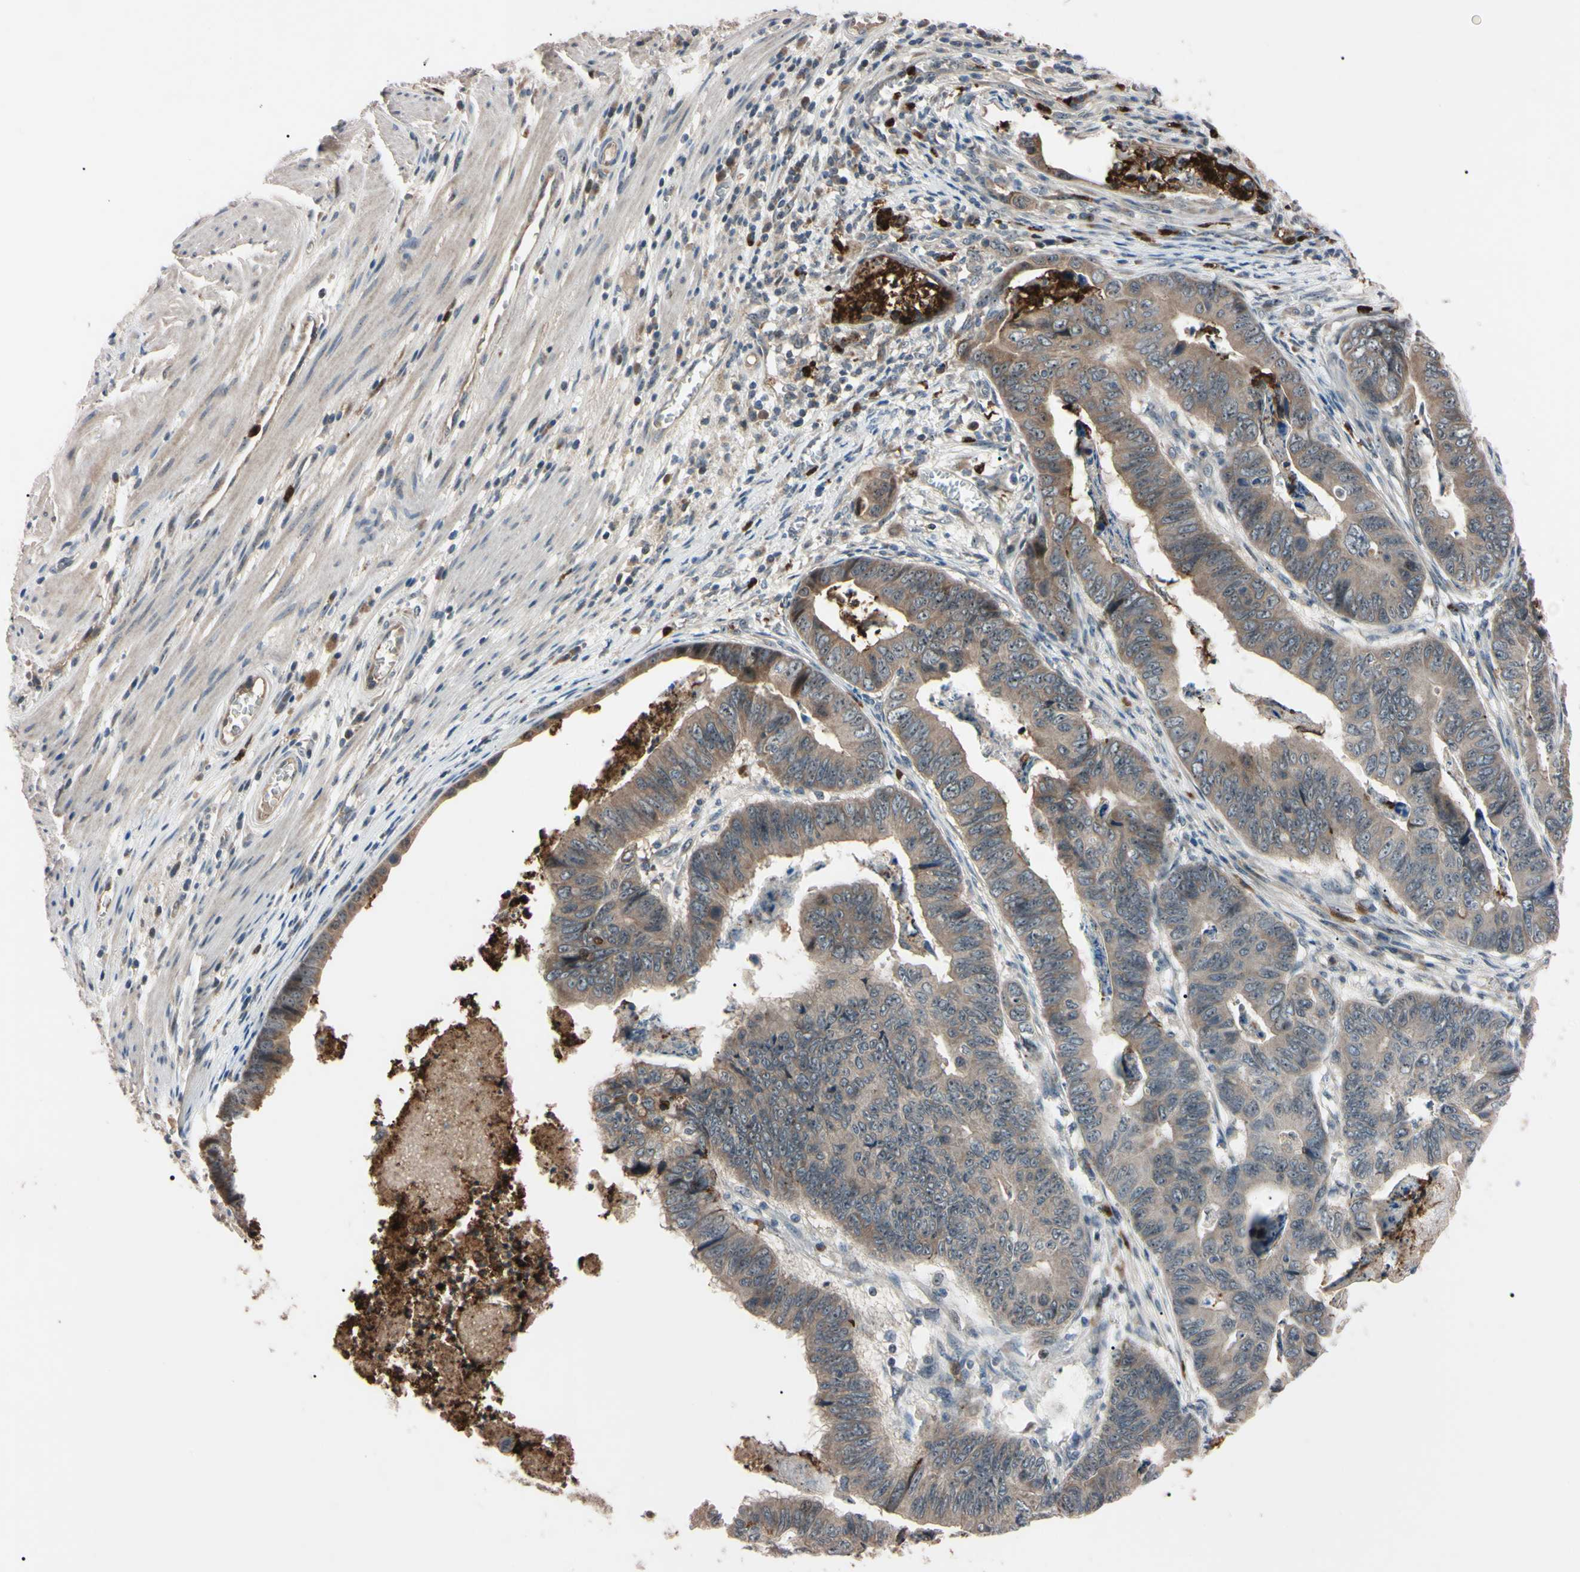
{"staining": {"intensity": "moderate", "quantity": ">75%", "location": "cytoplasmic/membranous"}, "tissue": "stomach cancer", "cell_type": "Tumor cells", "image_type": "cancer", "snomed": [{"axis": "morphology", "description": "Adenocarcinoma, NOS"}, {"axis": "topography", "description": "Stomach, lower"}], "caption": "This histopathology image reveals stomach cancer (adenocarcinoma) stained with immunohistochemistry to label a protein in brown. The cytoplasmic/membranous of tumor cells show moderate positivity for the protein. Nuclei are counter-stained blue.", "gene": "TRAF5", "patient": {"sex": "male", "age": 77}}